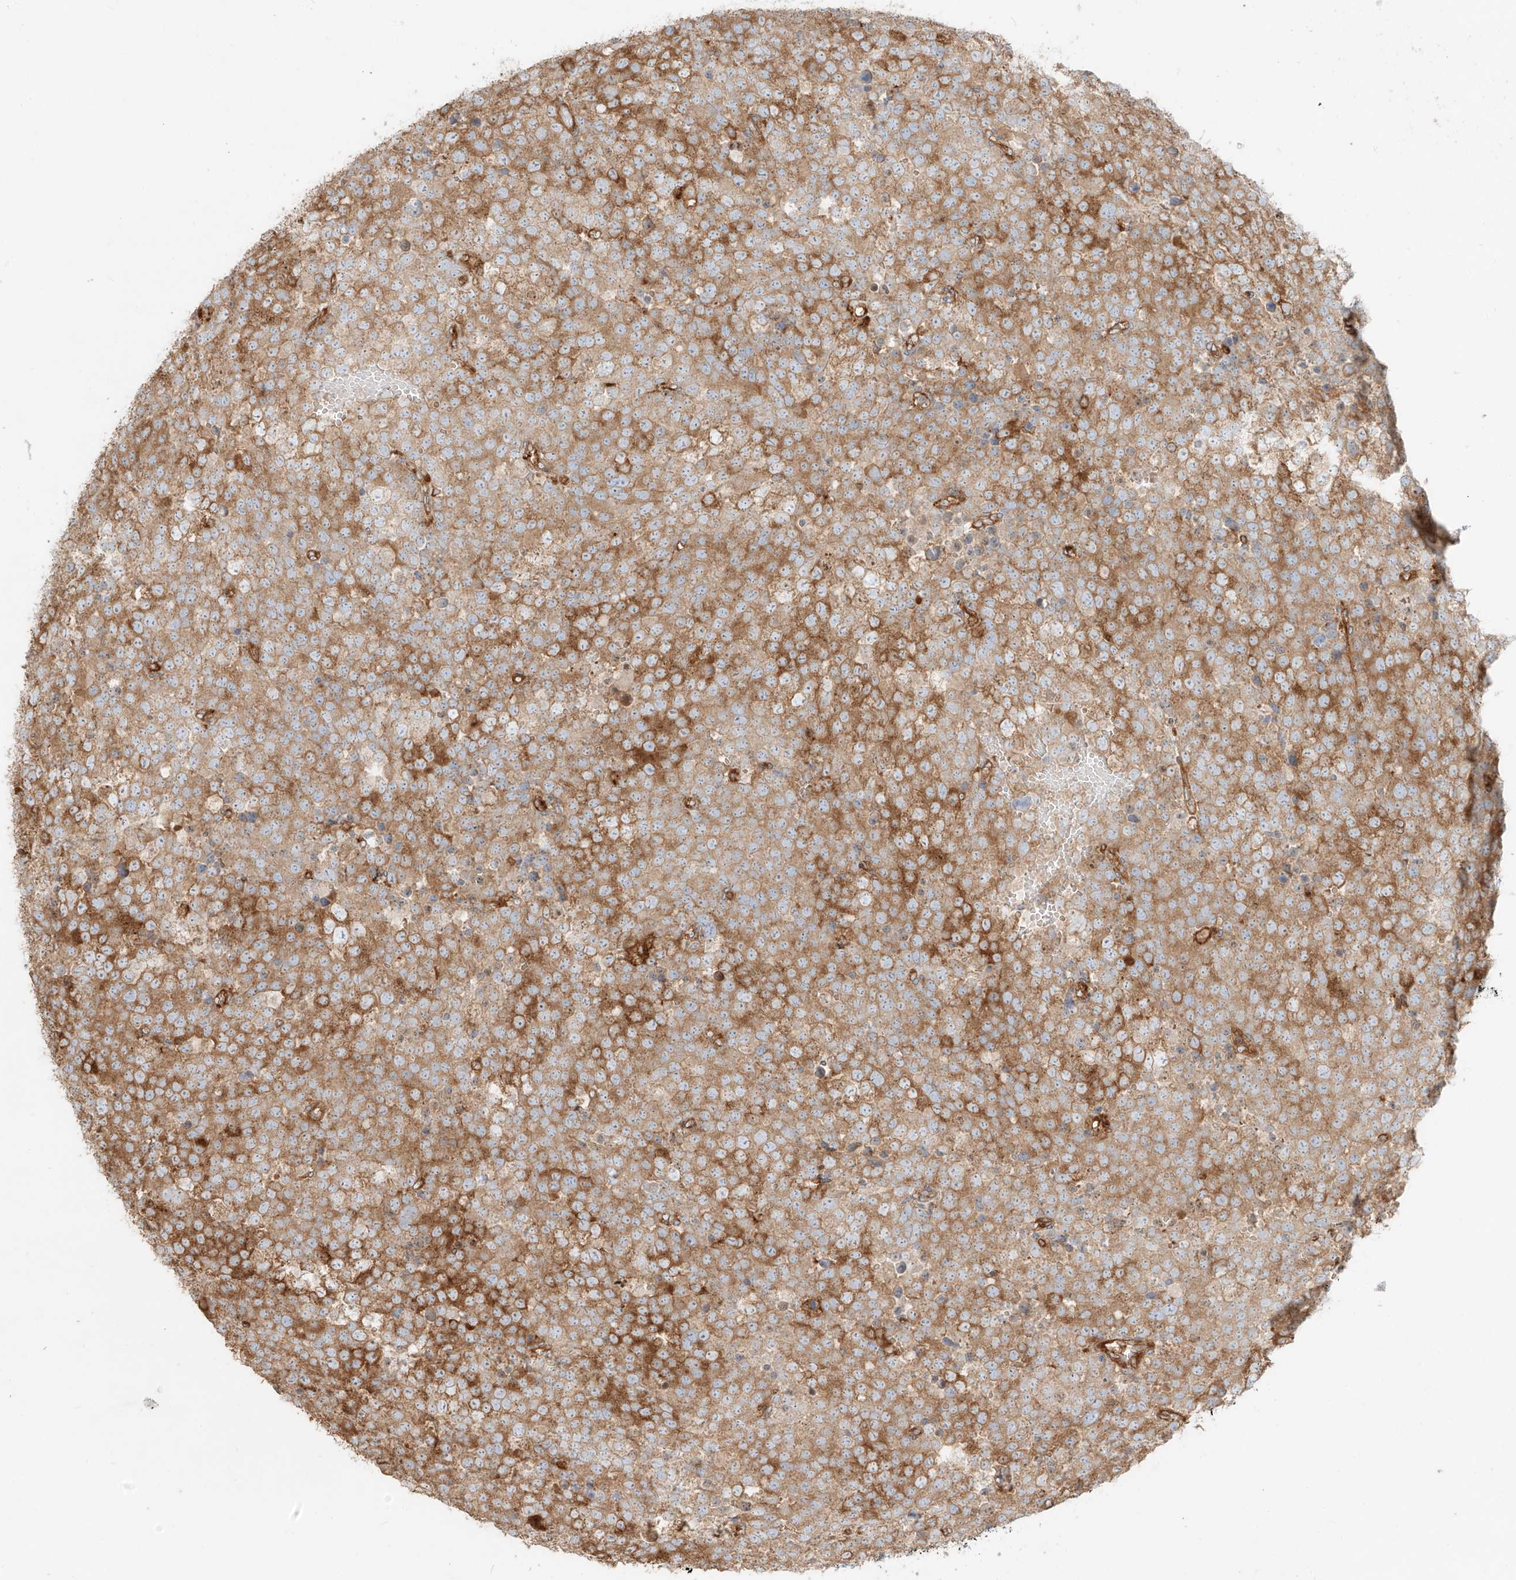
{"staining": {"intensity": "moderate", "quantity": ">75%", "location": "cytoplasmic/membranous"}, "tissue": "testis cancer", "cell_type": "Tumor cells", "image_type": "cancer", "snomed": [{"axis": "morphology", "description": "Seminoma, NOS"}, {"axis": "topography", "description": "Testis"}], "caption": "This photomicrograph demonstrates testis cancer stained with immunohistochemistry (IHC) to label a protein in brown. The cytoplasmic/membranous of tumor cells show moderate positivity for the protein. Nuclei are counter-stained blue.", "gene": "SNX9", "patient": {"sex": "male", "age": 71}}